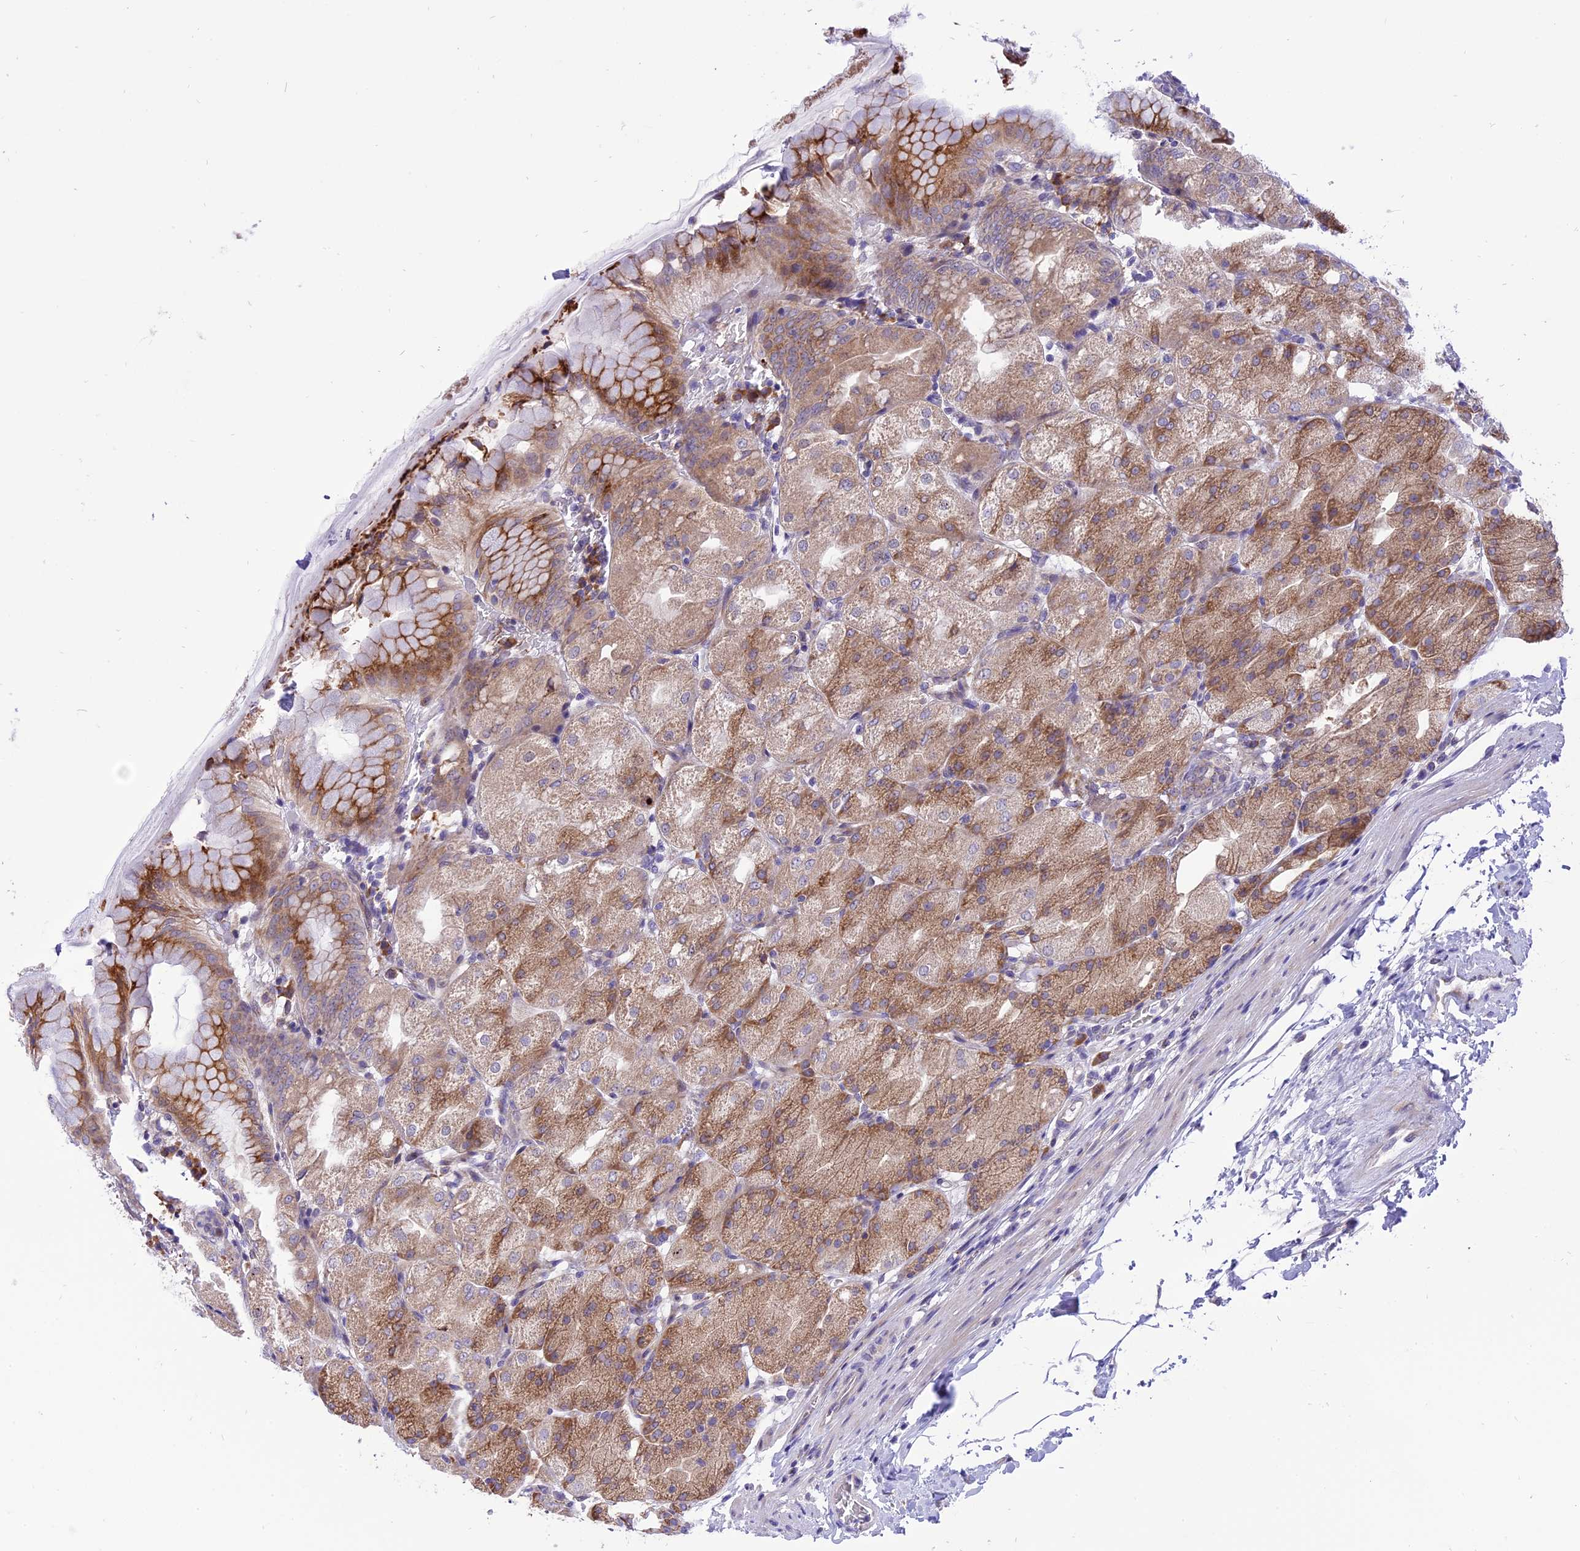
{"staining": {"intensity": "moderate", "quantity": ">75%", "location": "cytoplasmic/membranous"}, "tissue": "stomach", "cell_type": "Glandular cells", "image_type": "normal", "snomed": [{"axis": "morphology", "description": "Normal tissue, NOS"}, {"axis": "topography", "description": "Stomach, upper"}, {"axis": "topography", "description": "Stomach, lower"}], "caption": "A micrograph of stomach stained for a protein exhibits moderate cytoplasmic/membranous brown staining in glandular cells.", "gene": "ARMCX6", "patient": {"sex": "male", "age": 62}}